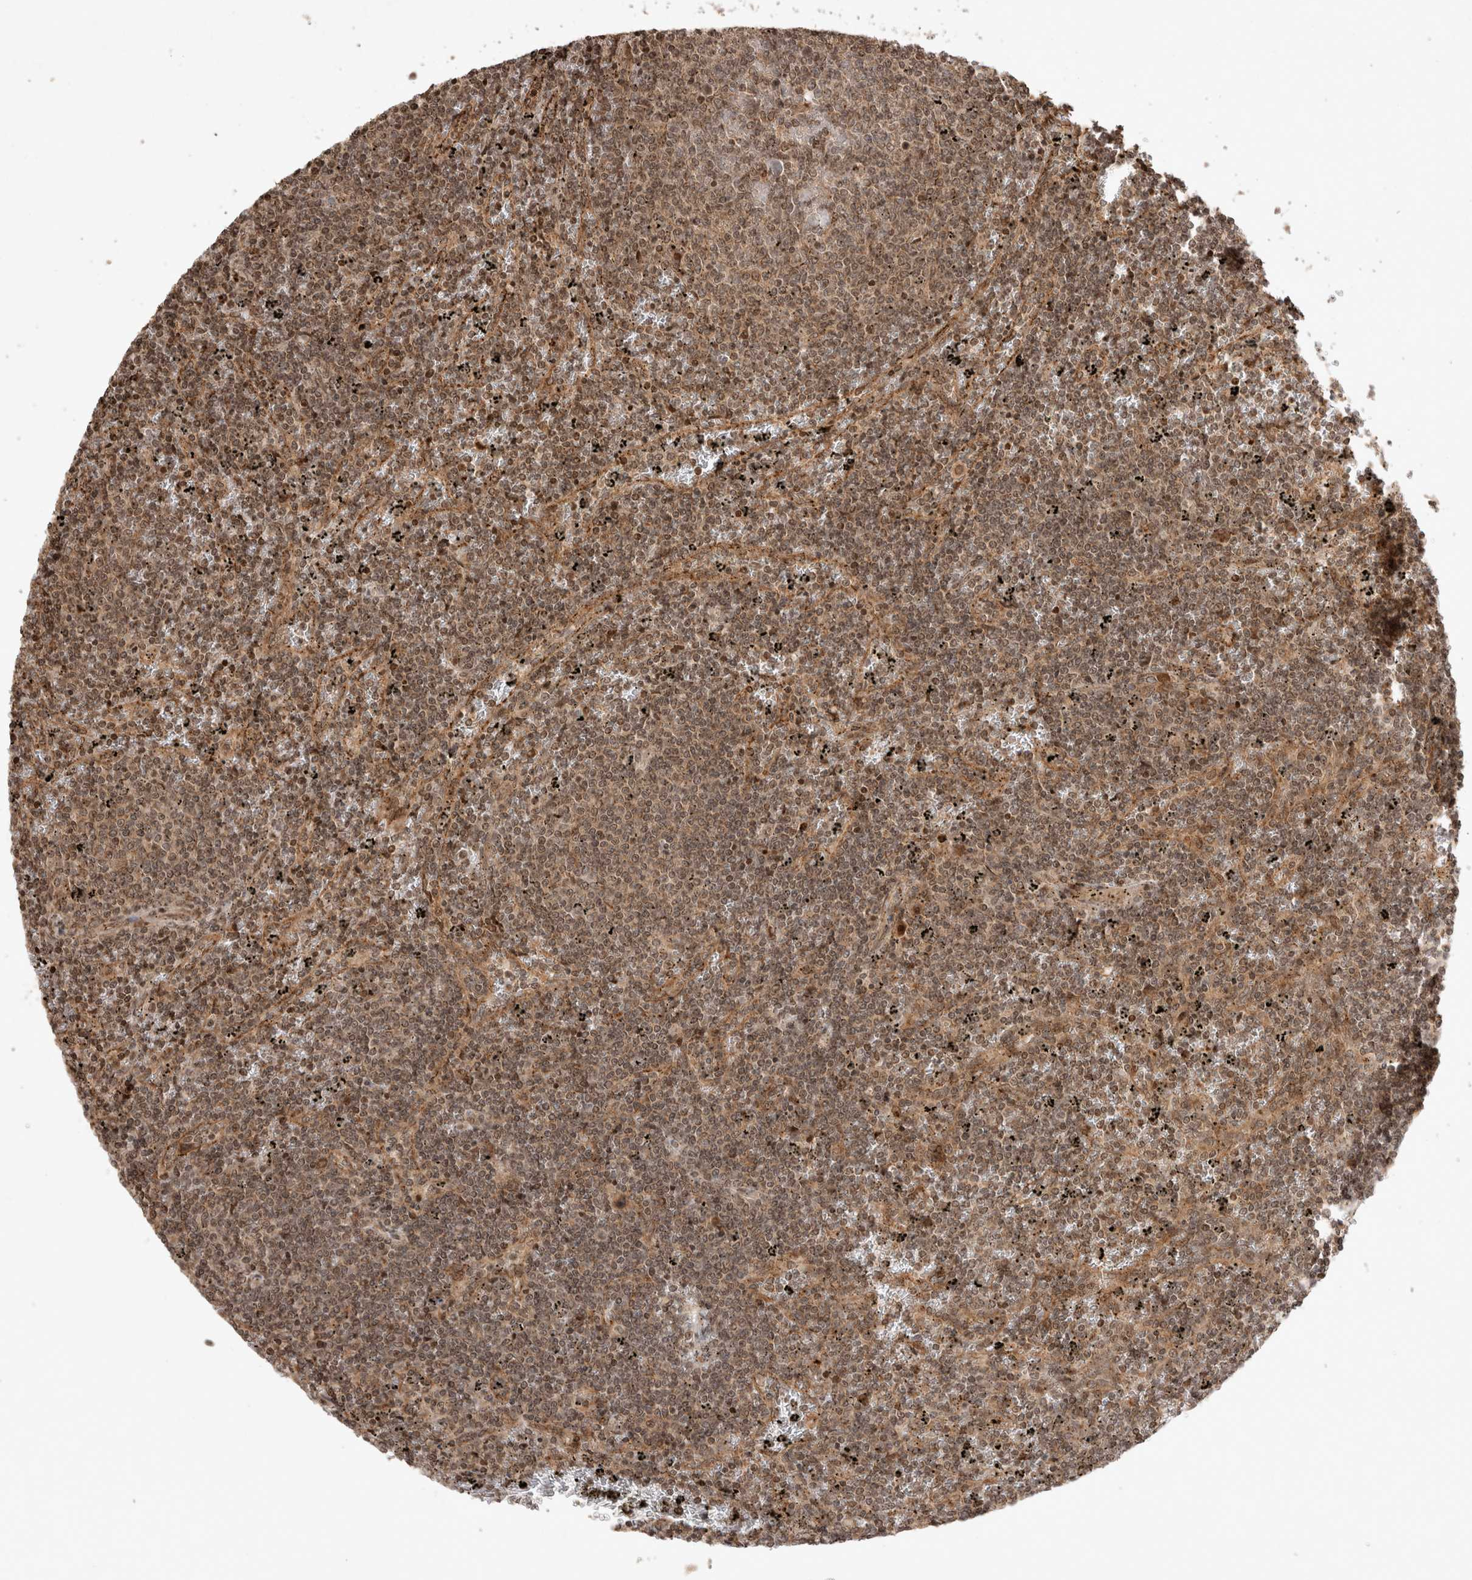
{"staining": {"intensity": "weak", "quantity": ">75%", "location": "cytoplasmic/membranous"}, "tissue": "lymphoma", "cell_type": "Tumor cells", "image_type": "cancer", "snomed": [{"axis": "morphology", "description": "Malignant lymphoma, non-Hodgkin's type, Low grade"}, {"axis": "topography", "description": "Spleen"}], "caption": "IHC micrograph of lymphoma stained for a protein (brown), which demonstrates low levels of weak cytoplasmic/membranous staining in approximately >75% of tumor cells.", "gene": "FAM221A", "patient": {"sex": "female", "age": 50}}